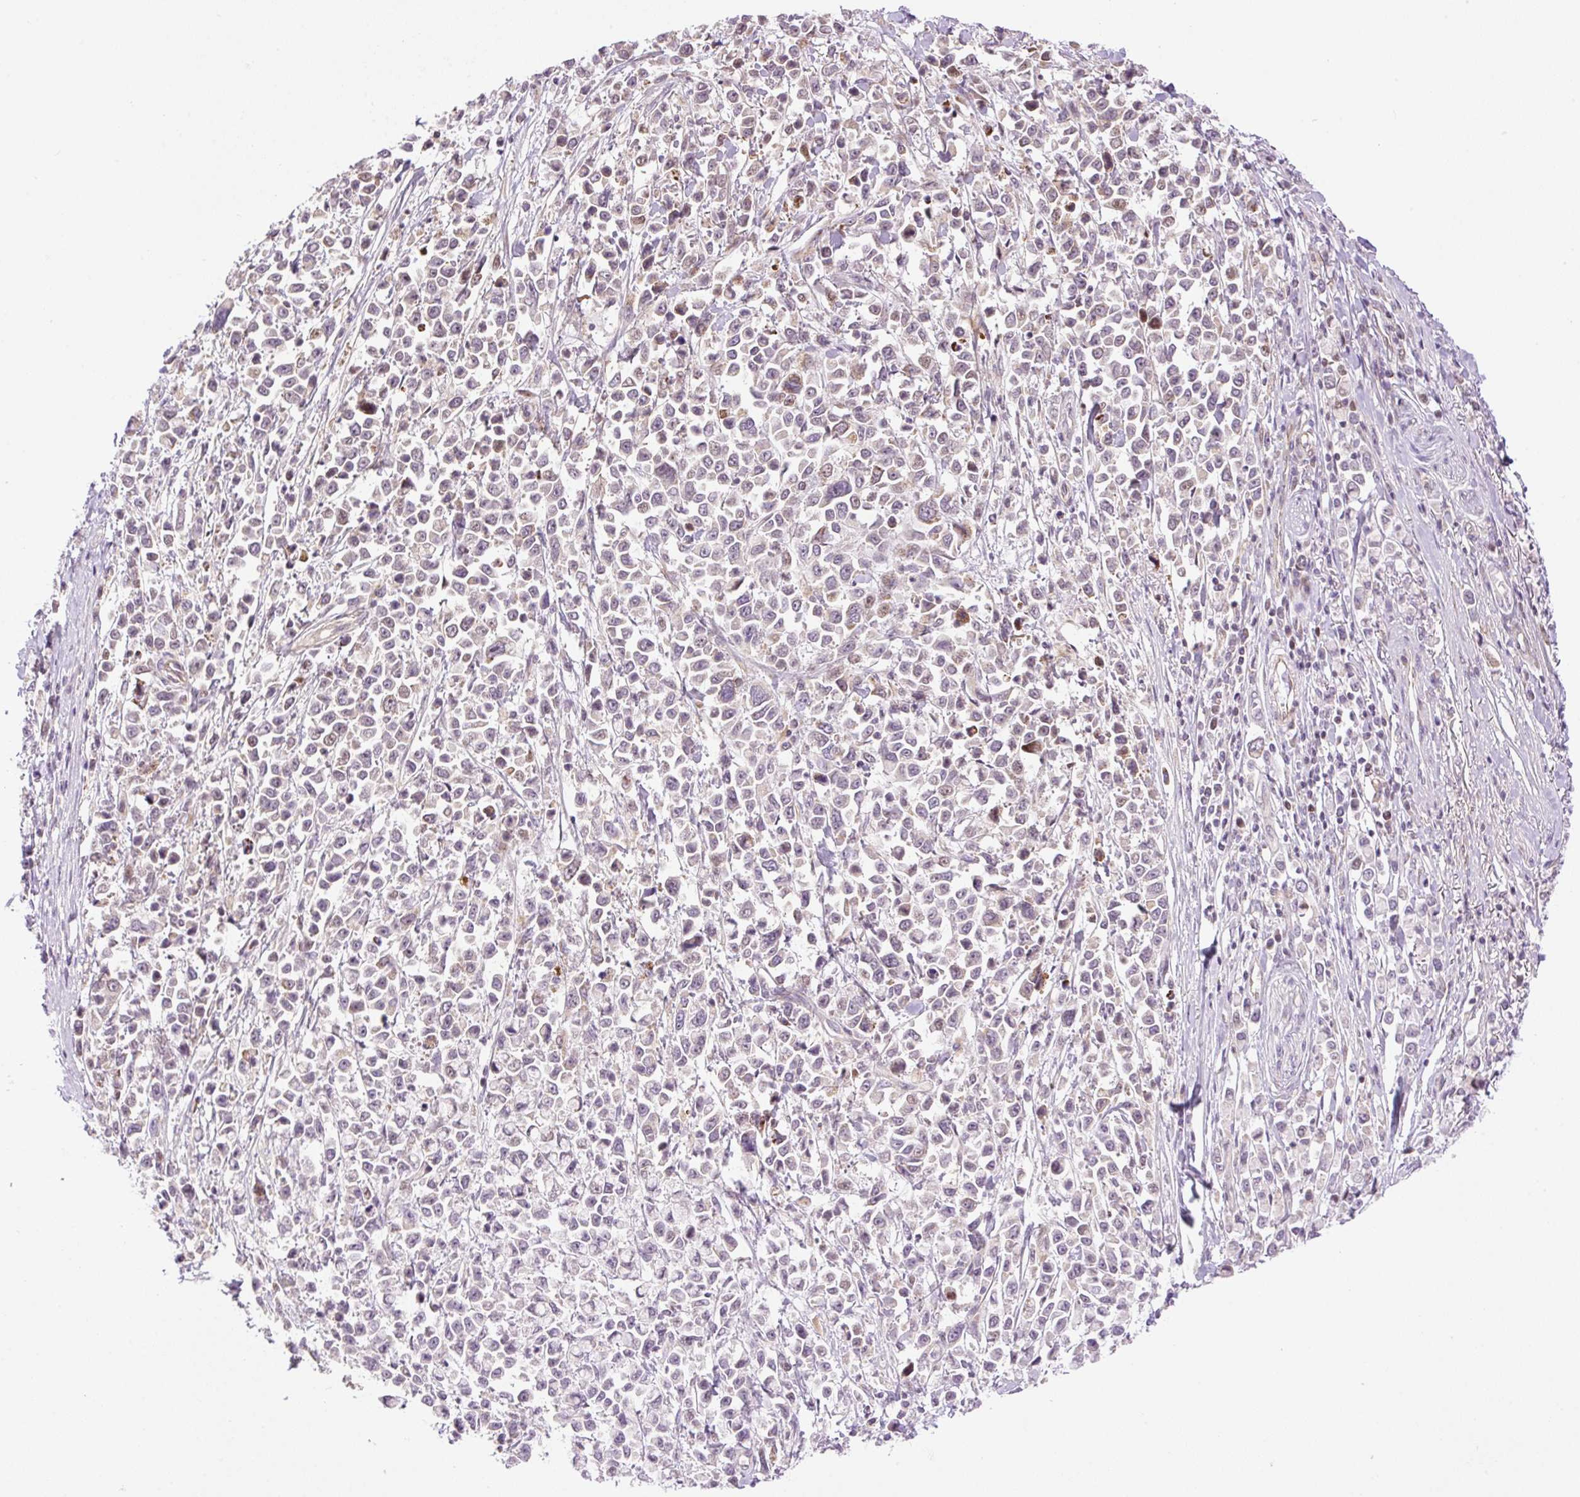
{"staining": {"intensity": "negative", "quantity": "none", "location": "none"}, "tissue": "stomach cancer", "cell_type": "Tumor cells", "image_type": "cancer", "snomed": [{"axis": "morphology", "description": "Adenocarcinoma, NOS"}, {"axis": "topography", "description": "Stomach"}], "caption": "Immunohistochemical staining of human stomach cancer (adenocarcinoma) reveals no significant staining in tumor cells. (DAB (3,3'-diaminobenzidine) immunohistochemistry (IHC), high magnification).", "gene": "ZNF394", "patient": {"sex": "female", "age": 81}}